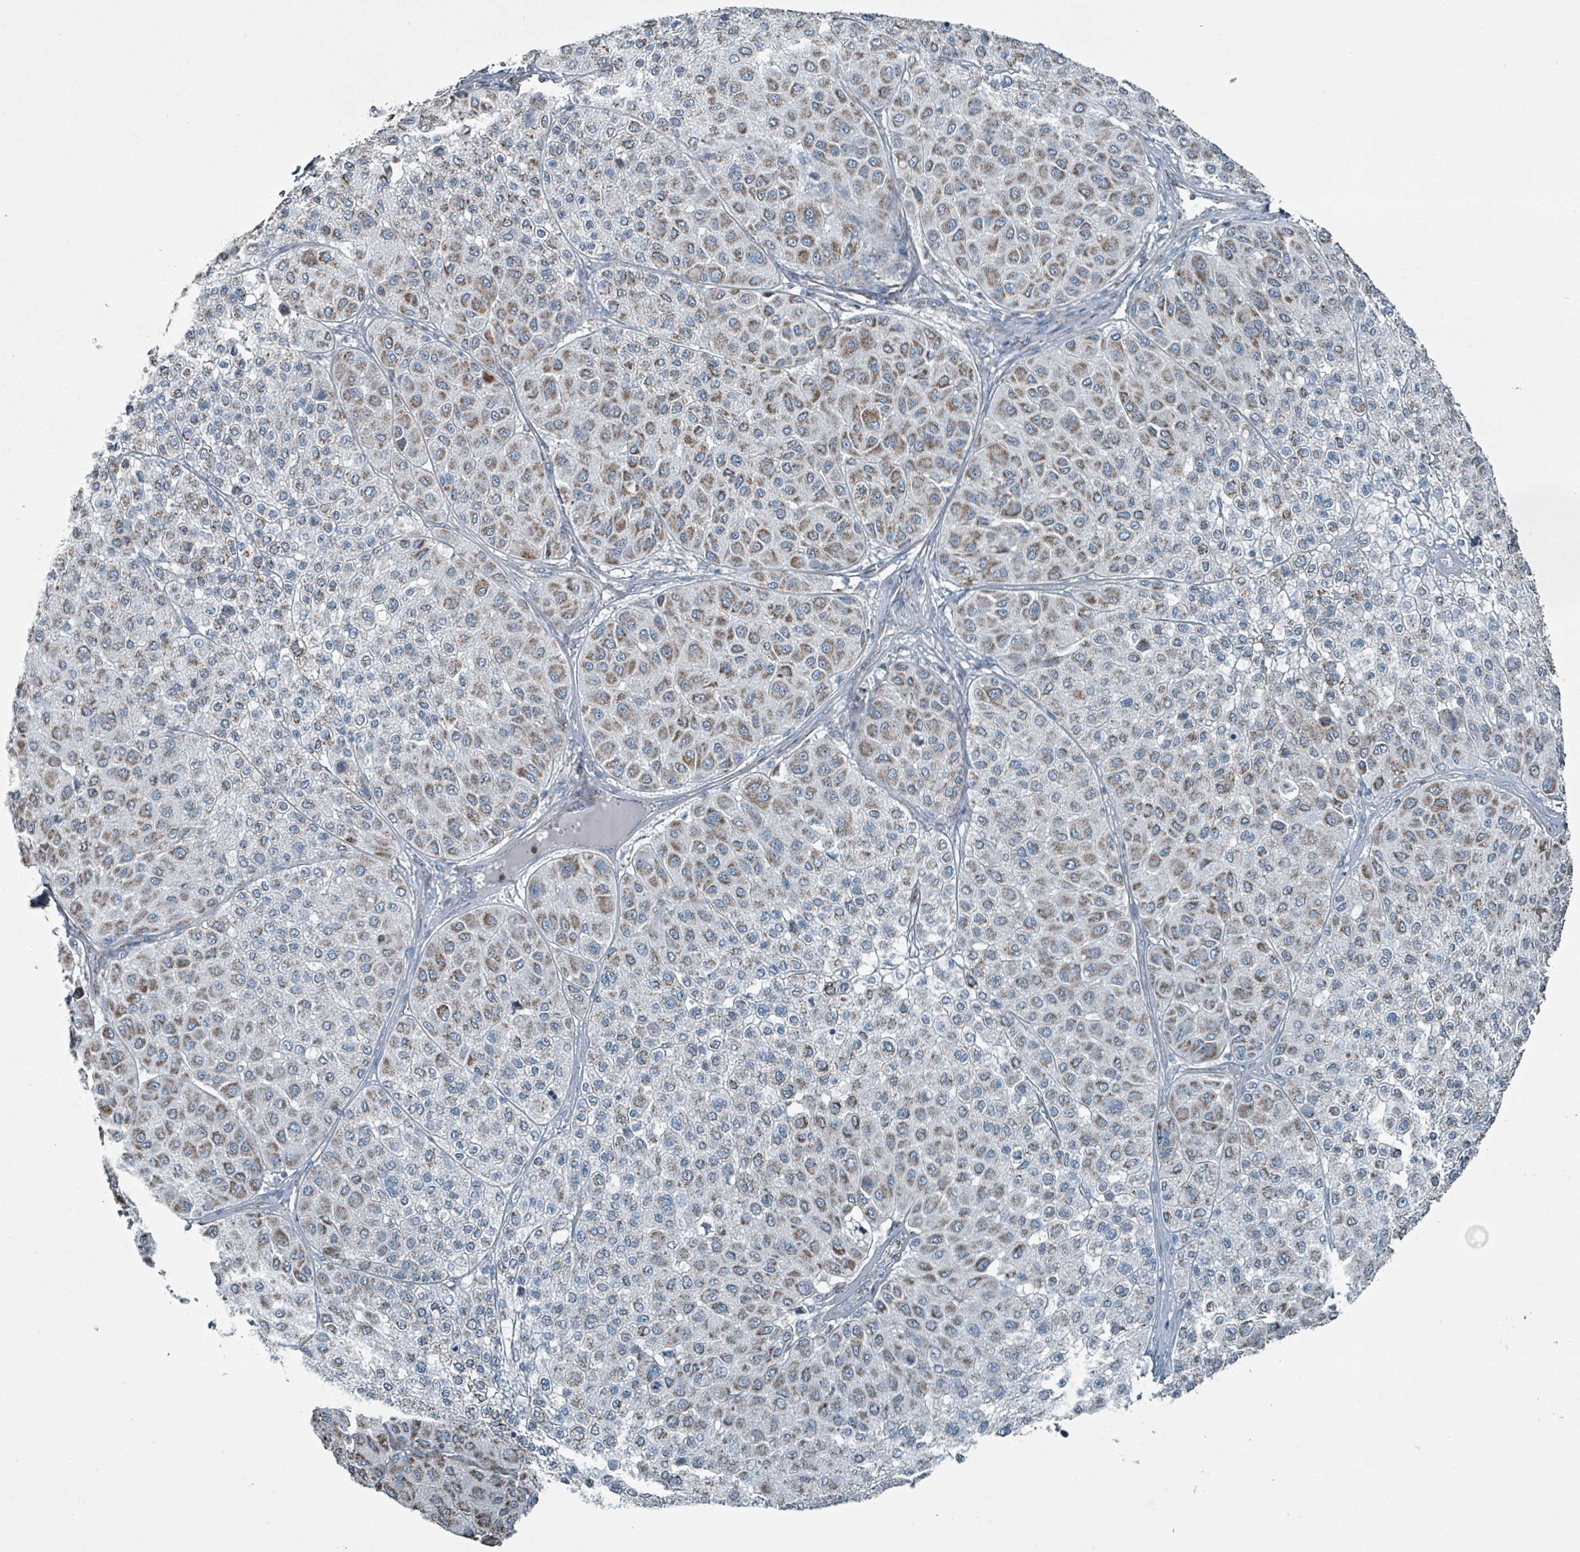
{"staining": {"intensity": "strong", "quantity": "25%-75%", "location": "cytoplasmic/membranous"}, "tissue": "melanoma", "cell_type": "Tumor cells", "image_type": "cancer", "snomed": [{"axis": "morphology", "description": "Malignant melanoma, Metastatic site"}, {"axis": "topography", "description": "Smooth muscle"}], "caption": "Protein staining demonstrates strong cytoplasmic/membranous staining in about 25%-75% of tumor cells in melanoma.", "gene": "ABHD18", "patient": {"sex": "male", "age": 41}}